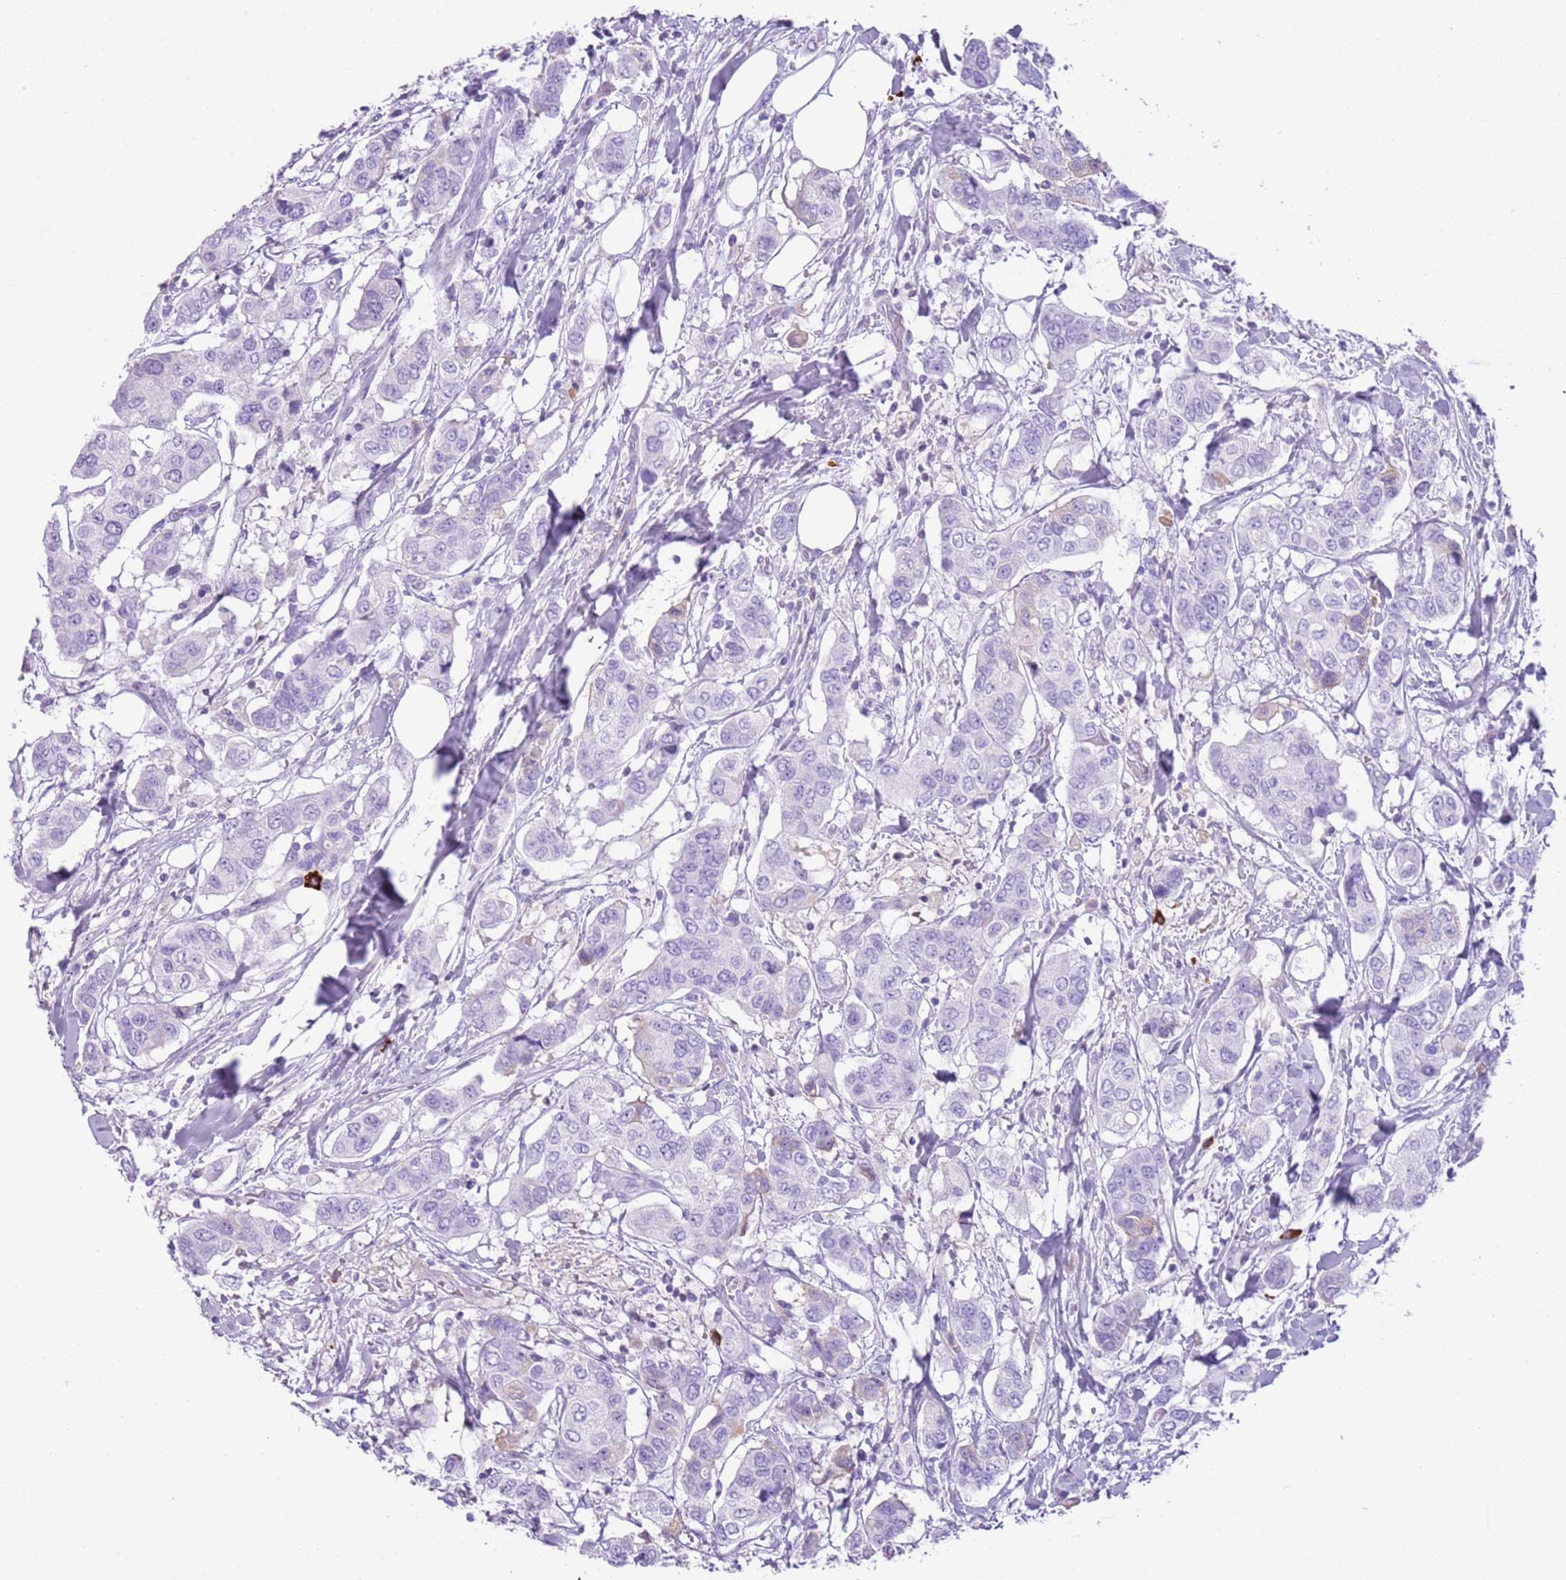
{"staining": {"intensity": "negative", "quantity": "none", "location": "none"}, "tissue": "breast cancer", "cell_type": "Tumor cells", "image_type": "cancer", "snomed": [{"axis": "morphology", "description": "Lobular carcinoma"}, {"axis": "topography", "description": "Breast"}], "caption": "Immunohistochemical staining of human breast cancer (lobular carcinoma) exhibits no significant staining in tumor cells. The staining is performed using DAB (3,3'-diaminobenzidine) brown chromogen with nuclei counter-stained in using hematoxylin.", "gene": "IGKV3D-11", "patient": {"sex": "female", "age": 51}}